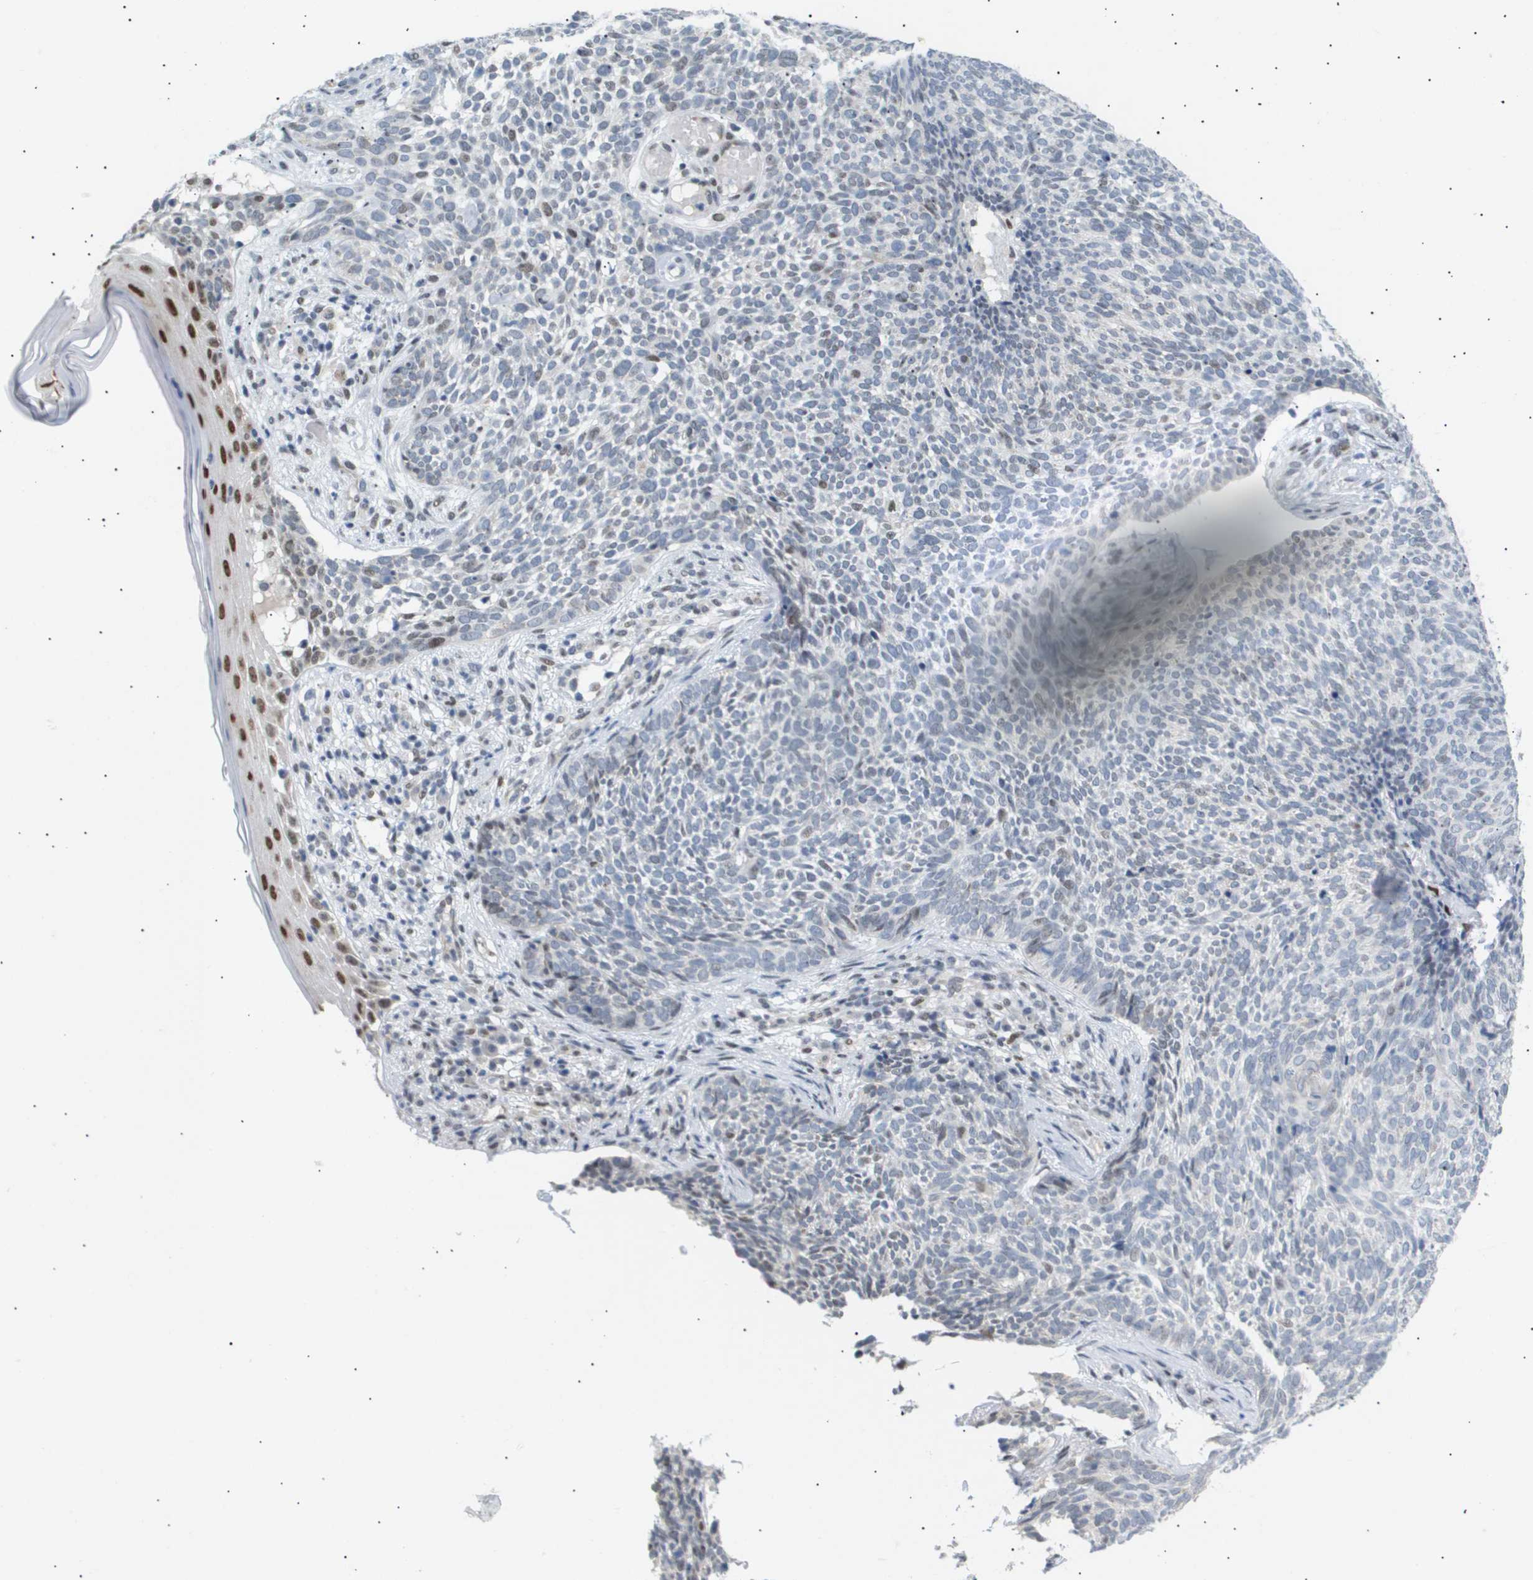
{"staining": {"intensity": "moderate", "quantity": "<25%", "location": "nuclear"}, "tissue": "skin cancer", "cell_type": "Tumor cells", "image_type": "cancer", "snomed": [{"axis": "morphology", "description": "Basal cell carcinoma"}, {"axis": "topography", "description": "Skin"}], "caption": "An IHC photomicrograph of neoplastic tissue is shown. Protein staining in brown shows moderate nuclear positivity in basal cell carcinoma (skin) within tumor cells.", "gene": "PPARD", "patient": {"sex": "female", "age": 84}}